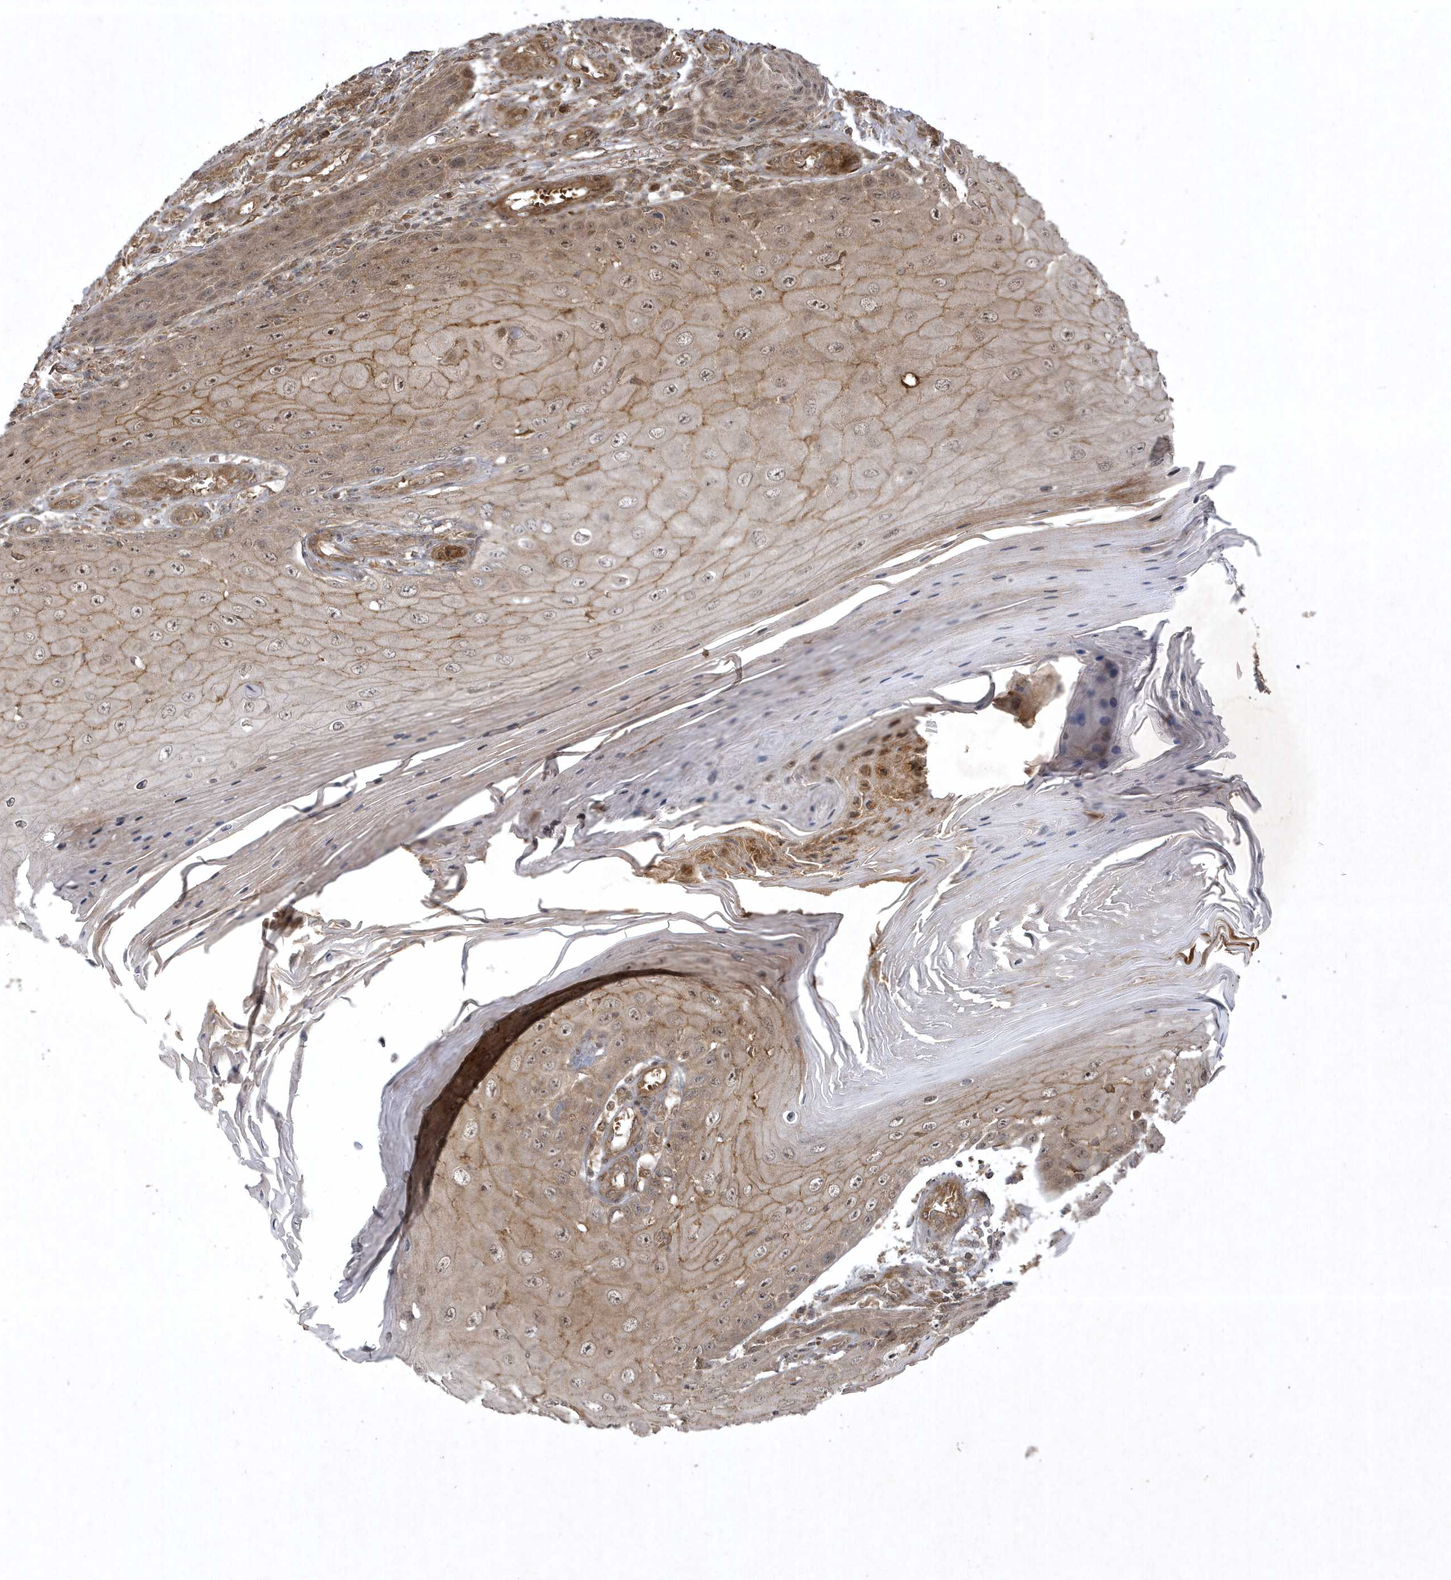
{"staining": {"intensity": "weak", "quantity": ">75%", "location": "cytoplasmic/membranous,nuclear"}, "tissue": "skin cancer", "cell_type": "Tumor cells", "image_type": "cancer", "snomed": [{"axis": "morphology", "description": "Squamous cell carcinoma, NOS"}, {"axis": "topography", "description": "Skin"}], "caption": "The immunohistochemical stain labels weak cytoplasmic/membranous and nuclear staining in tumor cells of skin squamous cell carcinoma tissue.", "gene": "FAM83C", "patient": {"sex": "female", "age": 73}}